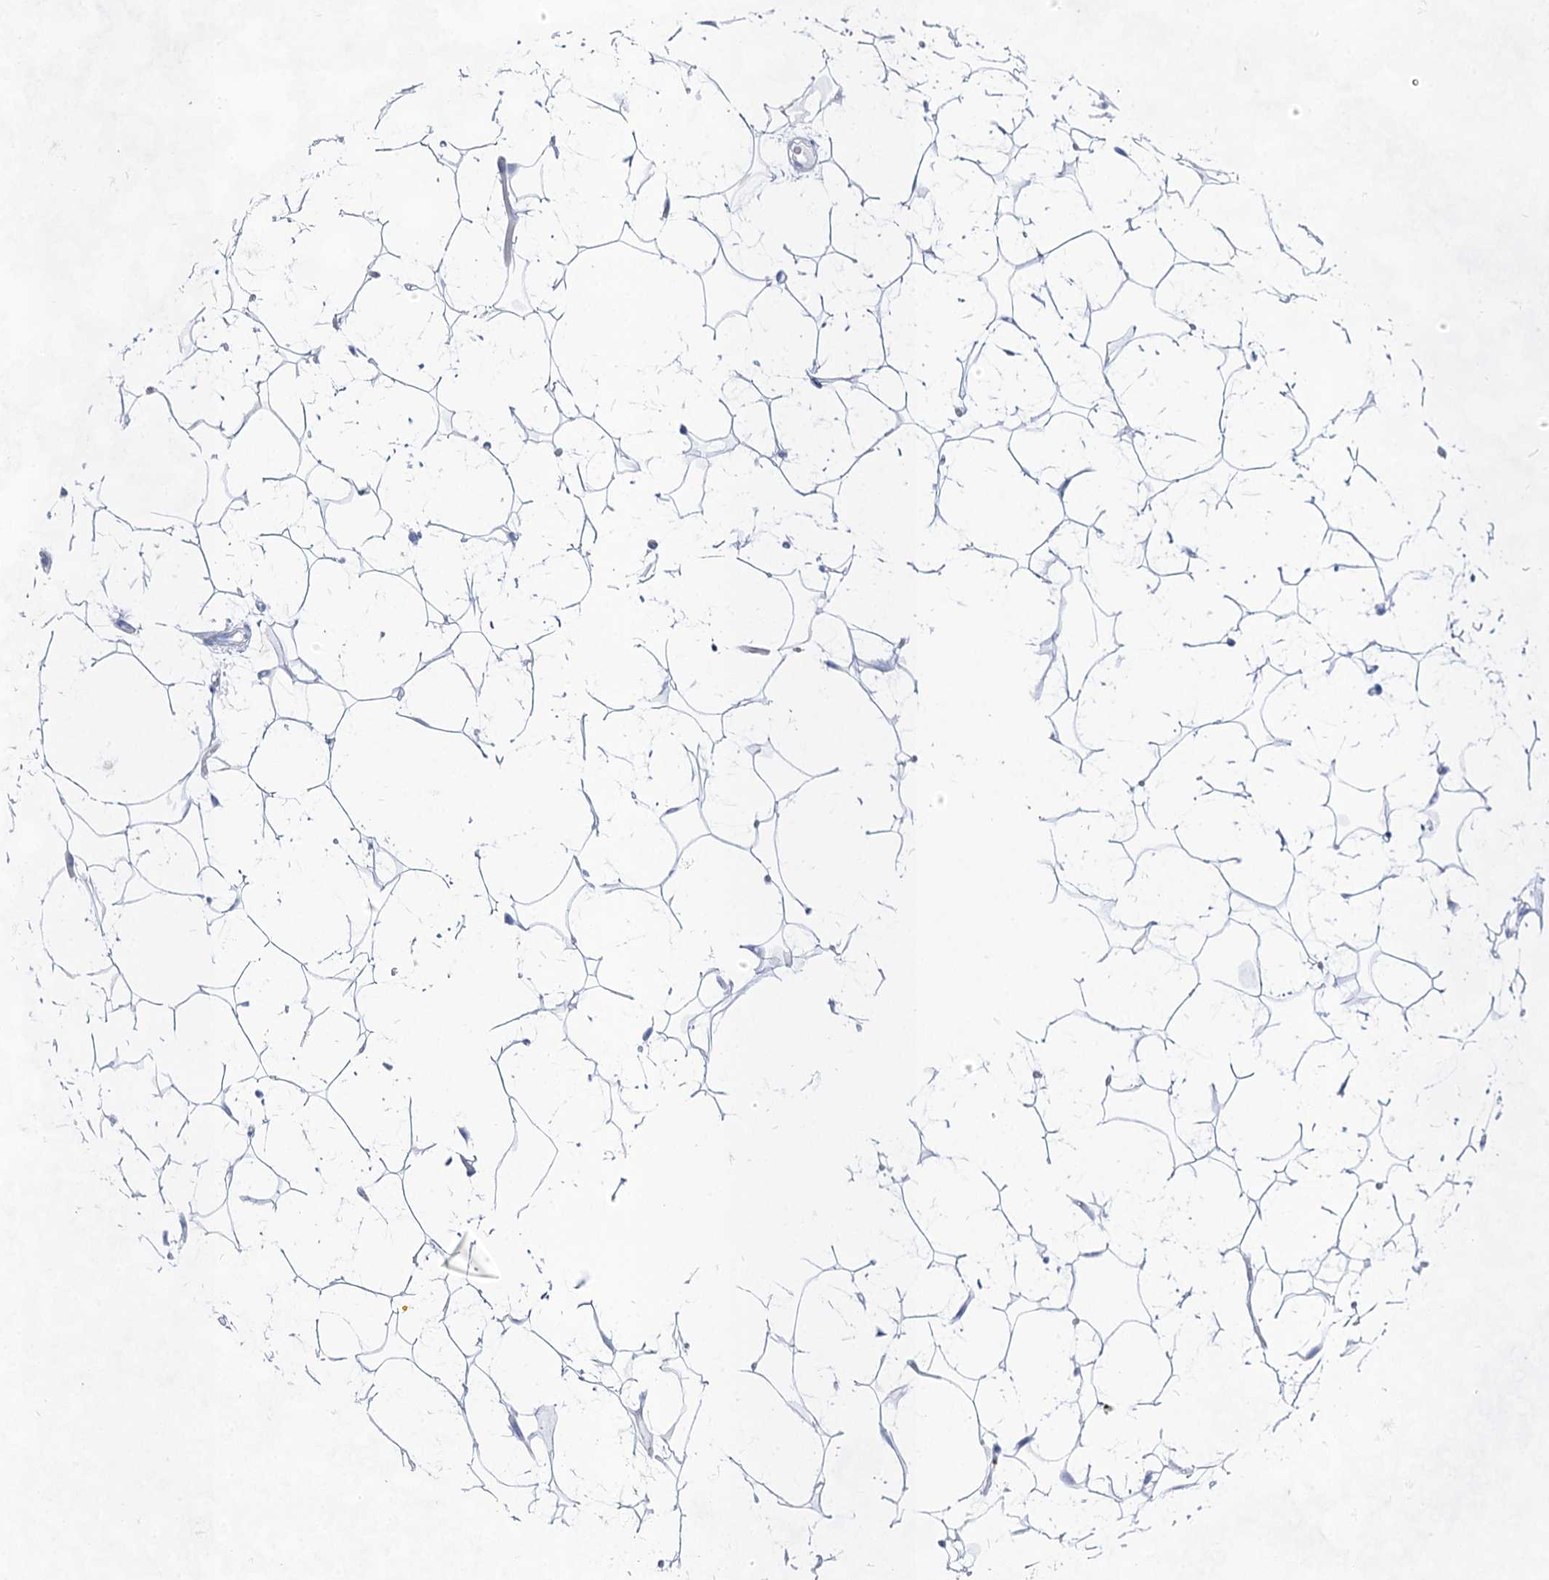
{"staining": {"intensity": "negative", "quantity": "none", "location": "none"}, "tissue": "adipose tissue", "cell_type": "Adipocytes", "image_type": "normal", "snomed": [{"axis": "morphology", "description": "Normal tissue, NOS"}, {"axis": "topography", "description": "Breast"}], "caption": "Human adipose tissue stained for a protein using IHC reveals no expression in adipocytes.", "gene": "ACRV1", "patient": {"sex": "female", "age": 26}}